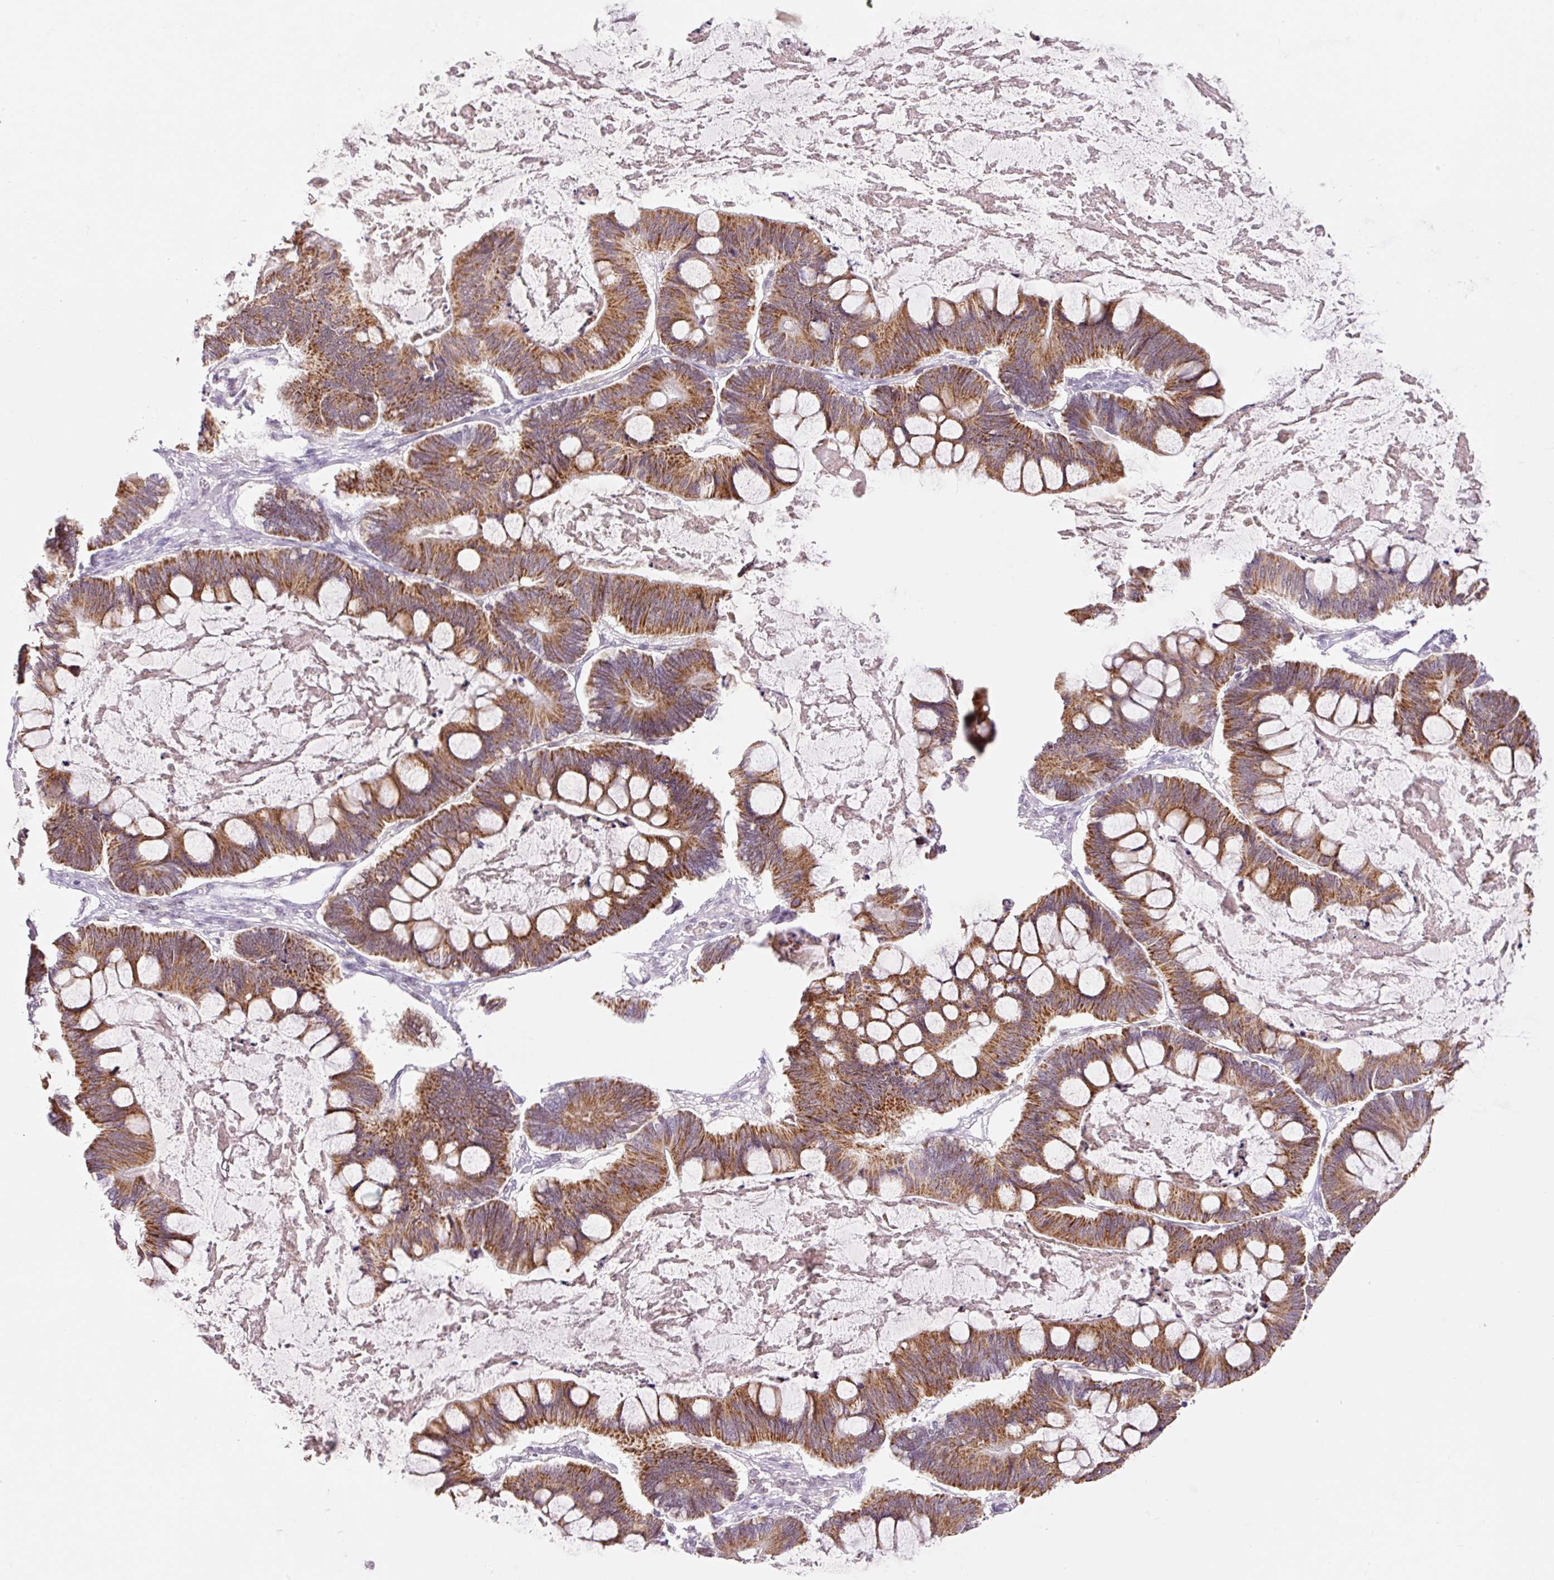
{"staining": {"intensity": "moderate", "quantity": ">75%", "location": "cytoplasmic/membranous"}, "tissue": "ovarian cancer", "cell_type": "Tumor cells", "image_type": "cancer", "snomed": [{"axis": "morphology", "description": "Cystadenocarcinoma, mucinous, NOS"}, {"axis": "topography", "description": "Ovary"}], "caption": "Tumor cells reveal medium levels of moderate cytoplasmic/membranous staining in approximately >75% of cells in ovarian mucinous cystadenocarcinoma. Ihc stains the protein of interest in brown and the nuclei are stained blue.", "gene": "PCK2", "patient": {"sex": "female", "age": 61}}